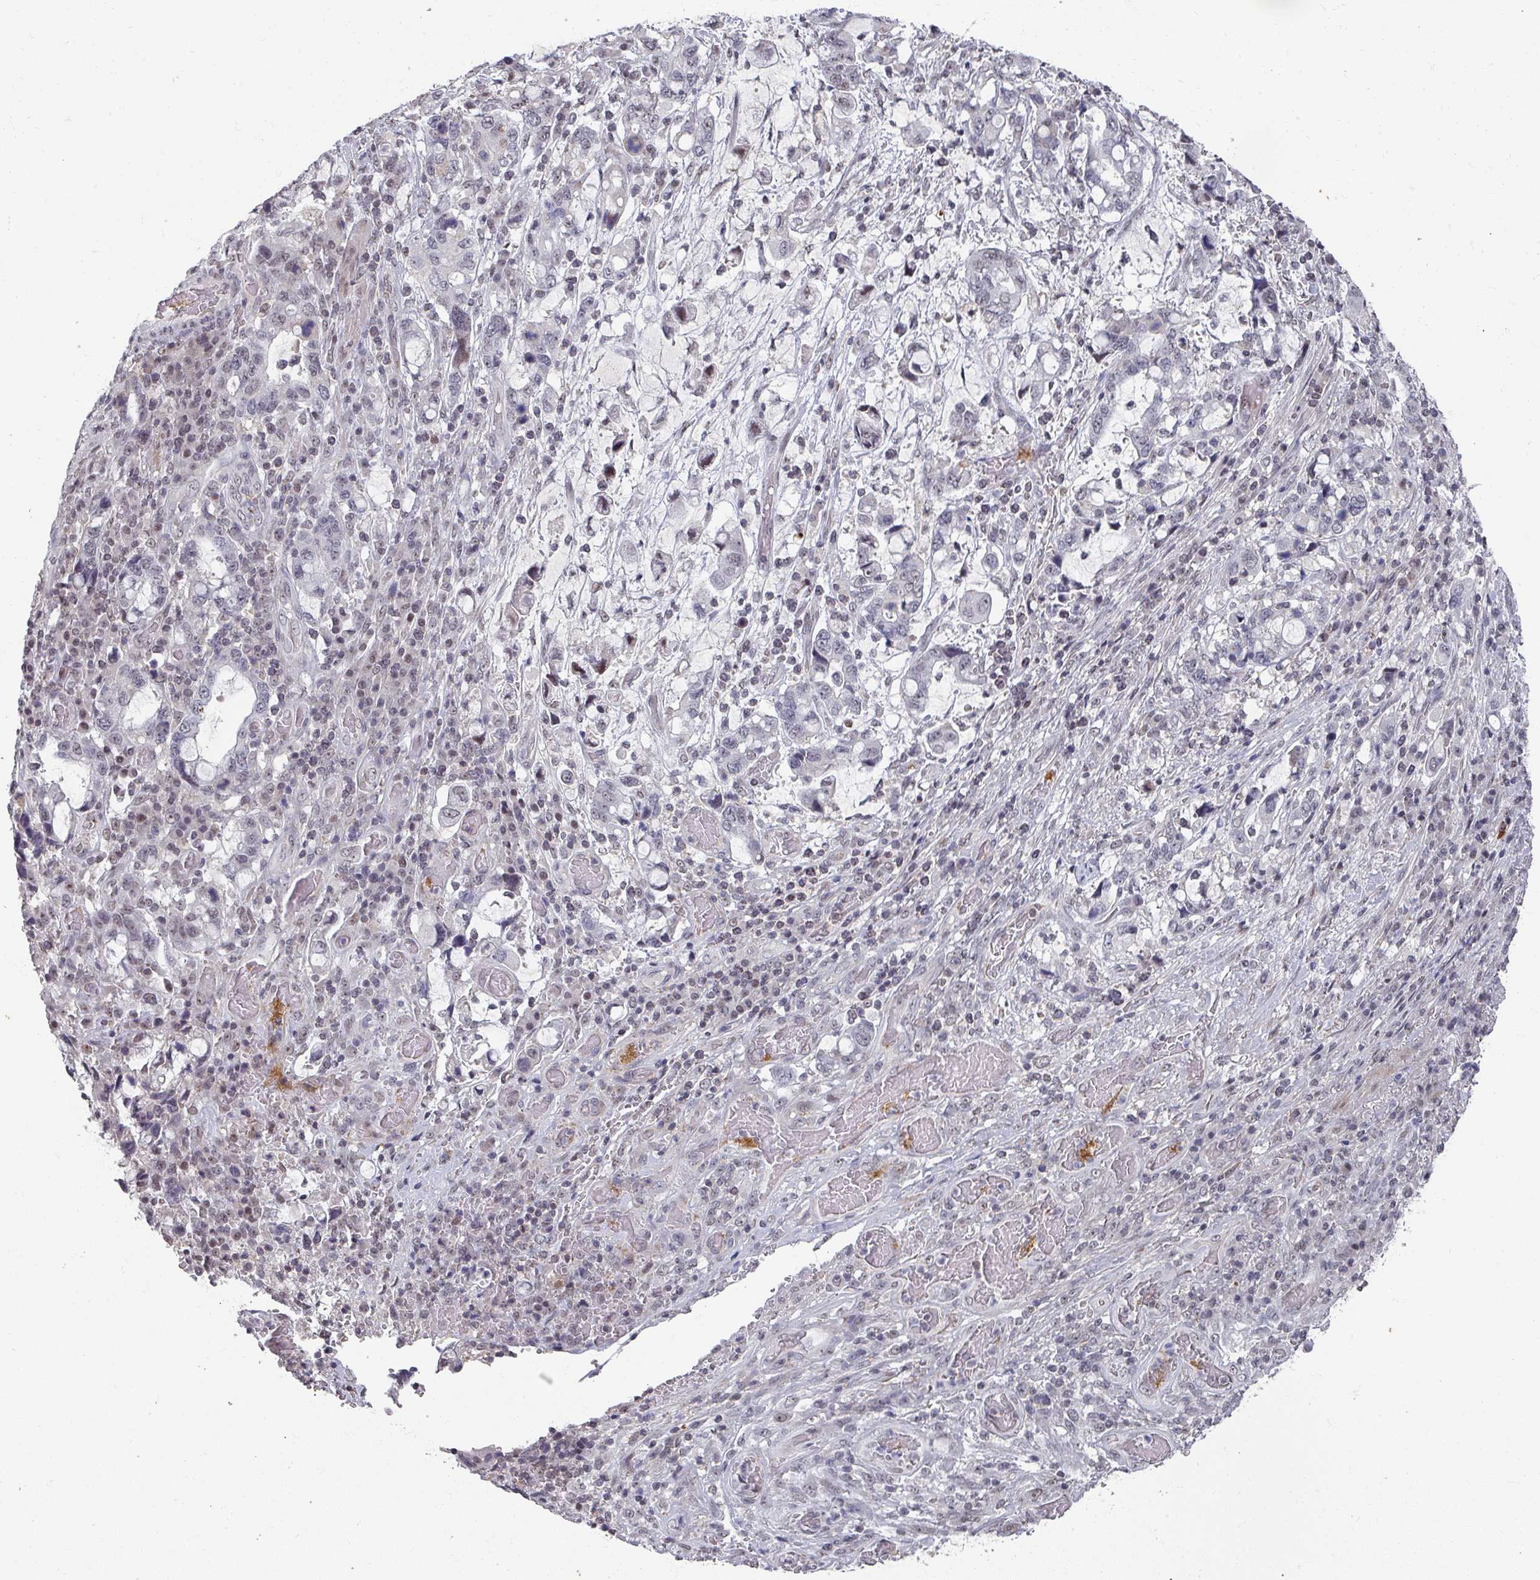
{"staining": {"intensity": "negative", "quantity": "none", "location": "none"}, "tissue": "stomach cancer", "cell_type": "Tumor cells", "image_type": "cancer", "snomed": [{"axis": "morphology", "description": "Adenocarcinoma, NOS"}, {"axis": "topography", "description": "Stomach, upper"}, {"axis": "topography", "description": "Stomach"}], "caption": "Stomach cancer (adenocarcinoma) was stained to show a protein in brown. There is no significant staining in tumor cells. The staining was performed using DAB (3,3'-diaminobenzidine) to visualize the protein expression in brown, while the nuclei were stained in blue with hematoxylin (Magnification: 20x).", "gene": "ZNF654", "patient": {"sex": "male", "age": 62}}